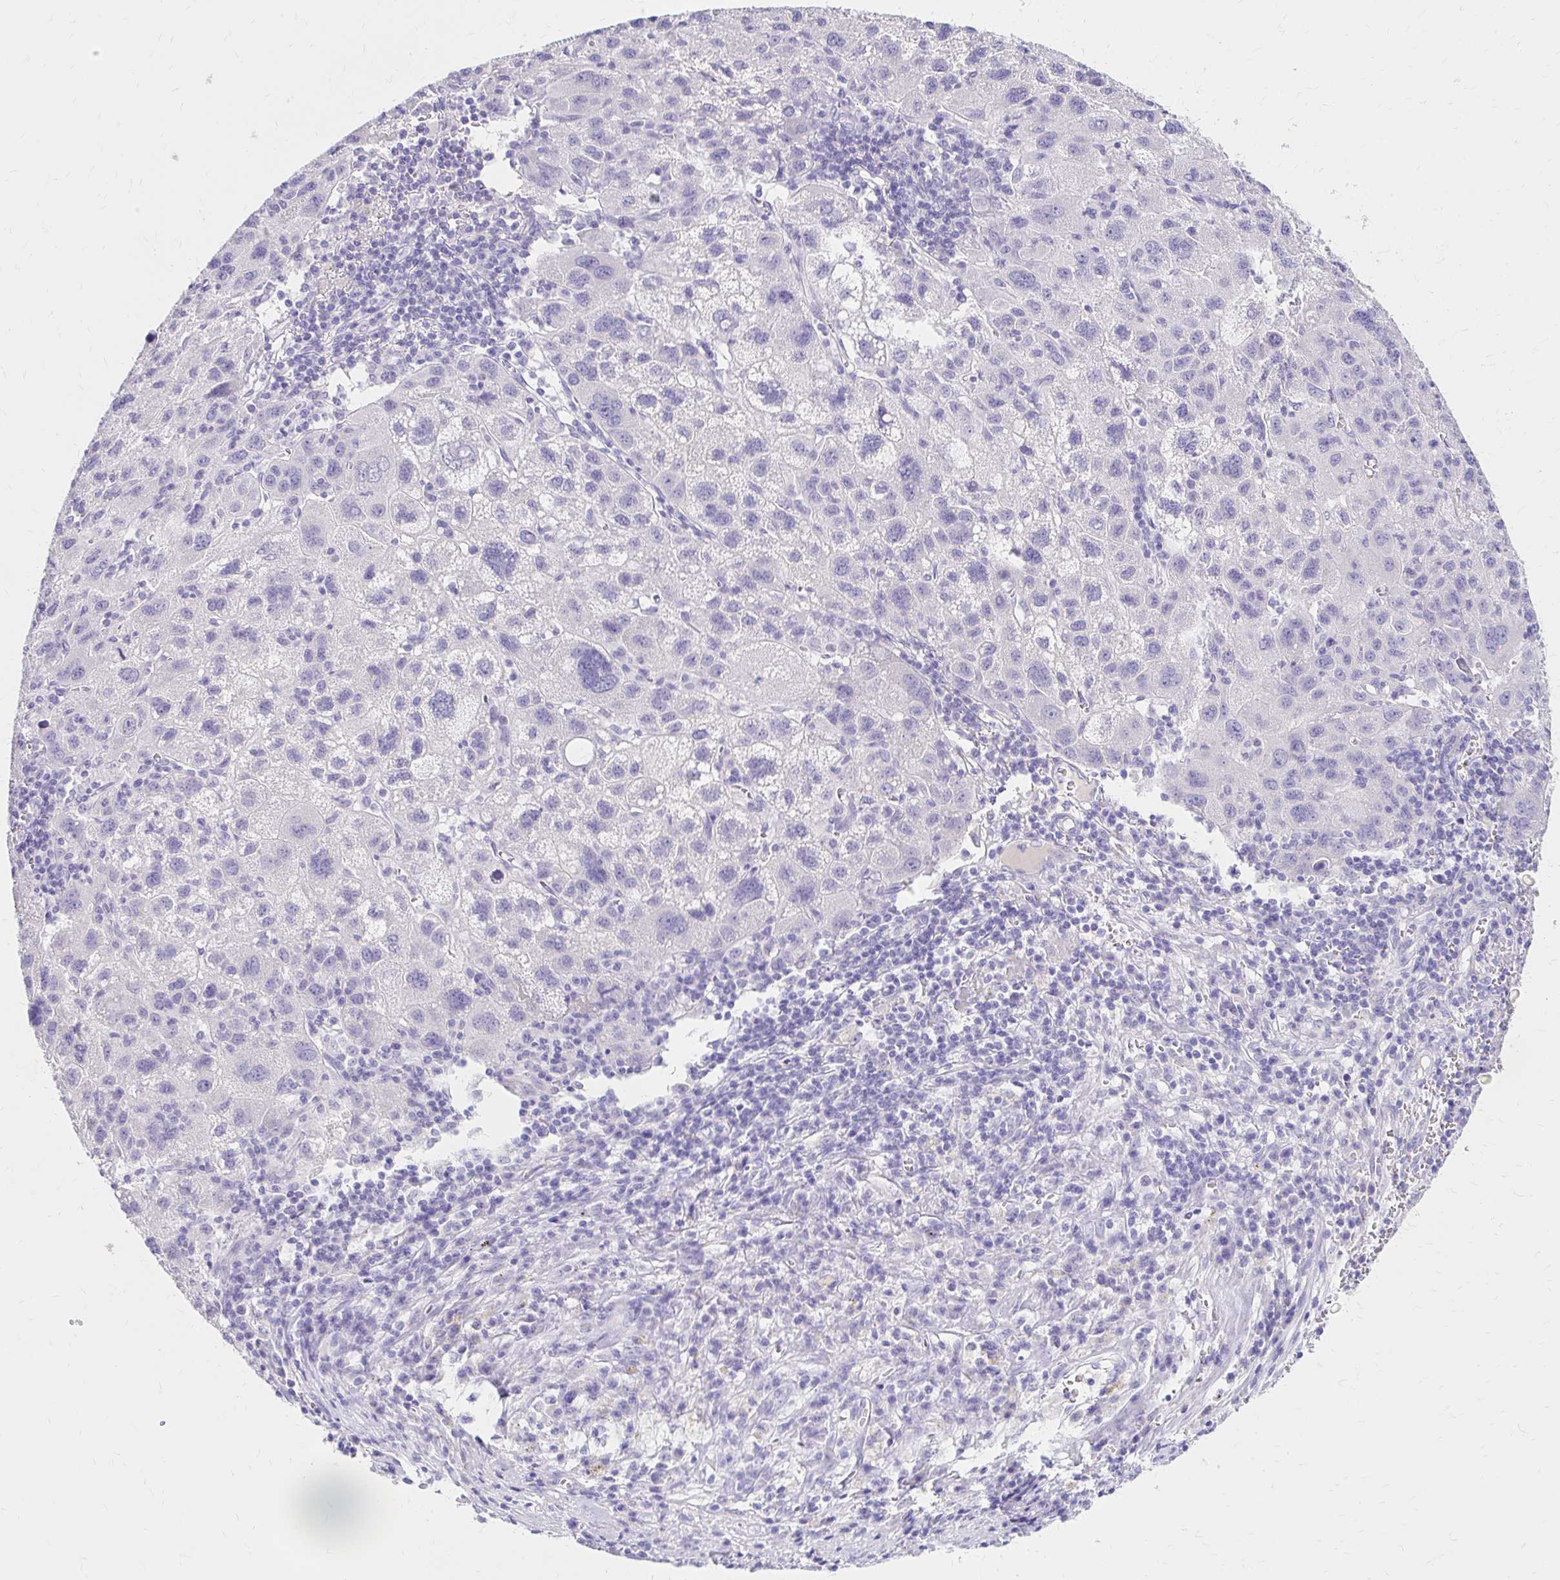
{"staining": {"intensity": "negative", "quantity": "none", "location": "none"}, "tissue": "liver cancer", "cell_type": "Tumor cells", "image_type": "cancer", "snomed": [{"axis": "morphology", "description": "Carcinoma, Hepatocellular, NOS"}, {"axis": "topography", "description": "Liver"}], "caption": "High magnification brightfield microscopy of hepatocellular carcinoma (liver) stained with DAB (3,3'-diaminobenzidine) (brown) and counterstained with hematoxylin (blue): tumor cells show no significant staining.", "gene": "AZGP1", "patient": {"sex": "female", "age": 77}}